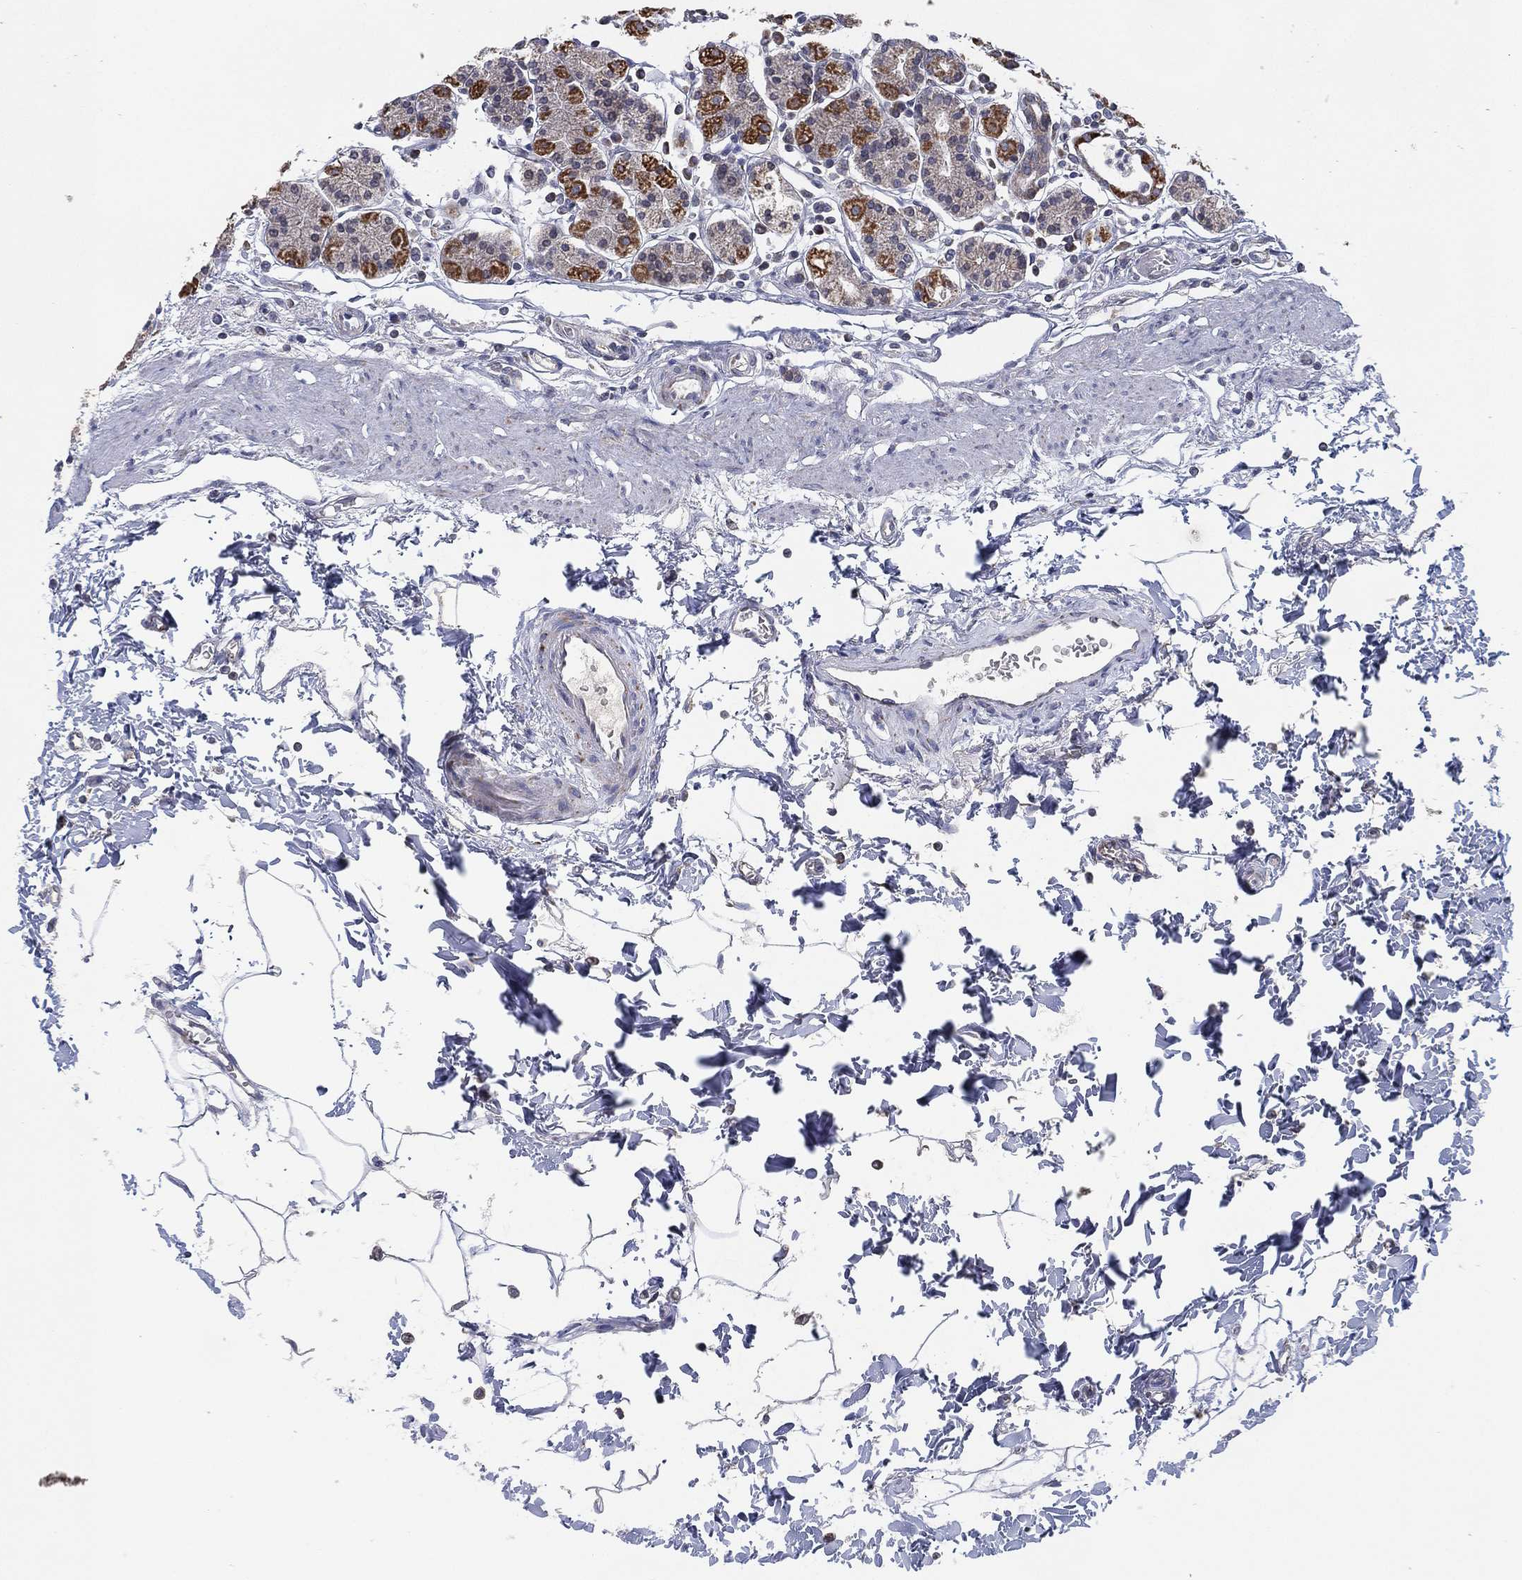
{"staining": {"intensity": "strong", "quantity": "<25%", "location": "cytoplasmic/membranous"}, "tissue": "stomach", "cell_type": "Glandular cells", "image_type": "normal", "snomed": [{"axis": "morphology", "description": "Normal tissue, NOS"}, {"axis": "topography", "description": "Stomach, upper"}, {"axis": "topography", "description": "Stomach"}], "caption": "Stomach stained with DAB immunohistochemistry exhibits medium levels of strong cytoplasmic/membranous staining in about <25% of glandular cells. (DAB = brown stain, brightfield microscopy at high magnification).", "gene": "PSMG4", "patient": {"sex": "male", "age": 62}}